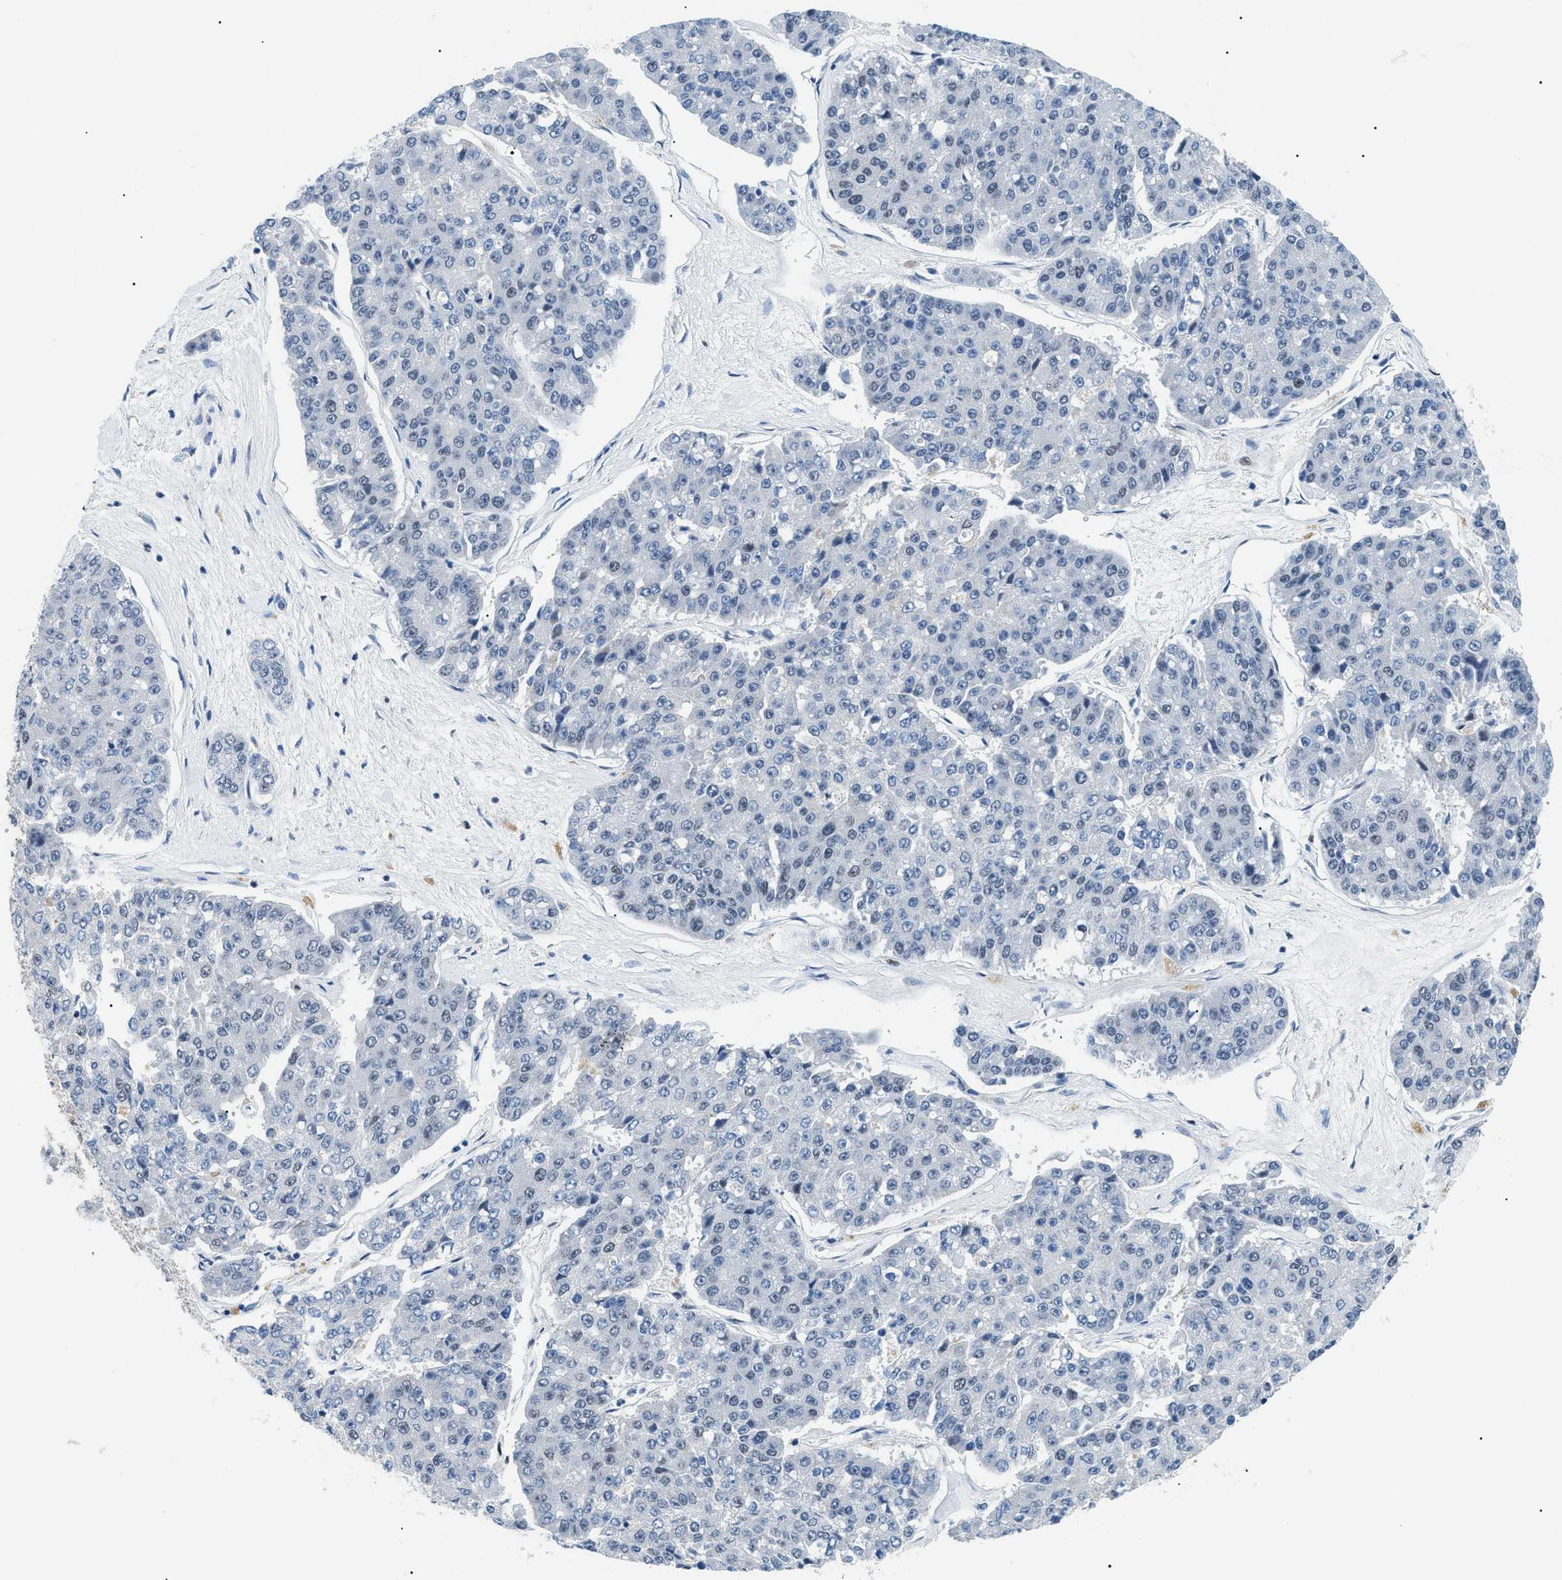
{"staining": {"intensity": "weak", "quantity": "<25%", "location": "nuclear"}, "tissue": "pancreatic cancer", "cell_type": "Tumor cells", "image_type": "cancer", "snomed": [{"axis": "morphology", "description": "Adenocarcinoma, NOS"}, {"axis": "topography", "description": "Pancreas"}], "caption": "Image shows no significant protein staining in tumor cells of pancreatic adenocarcinoma.", "gene": "SMARCC1", "patient": {"sex": "male", "age": 50}}